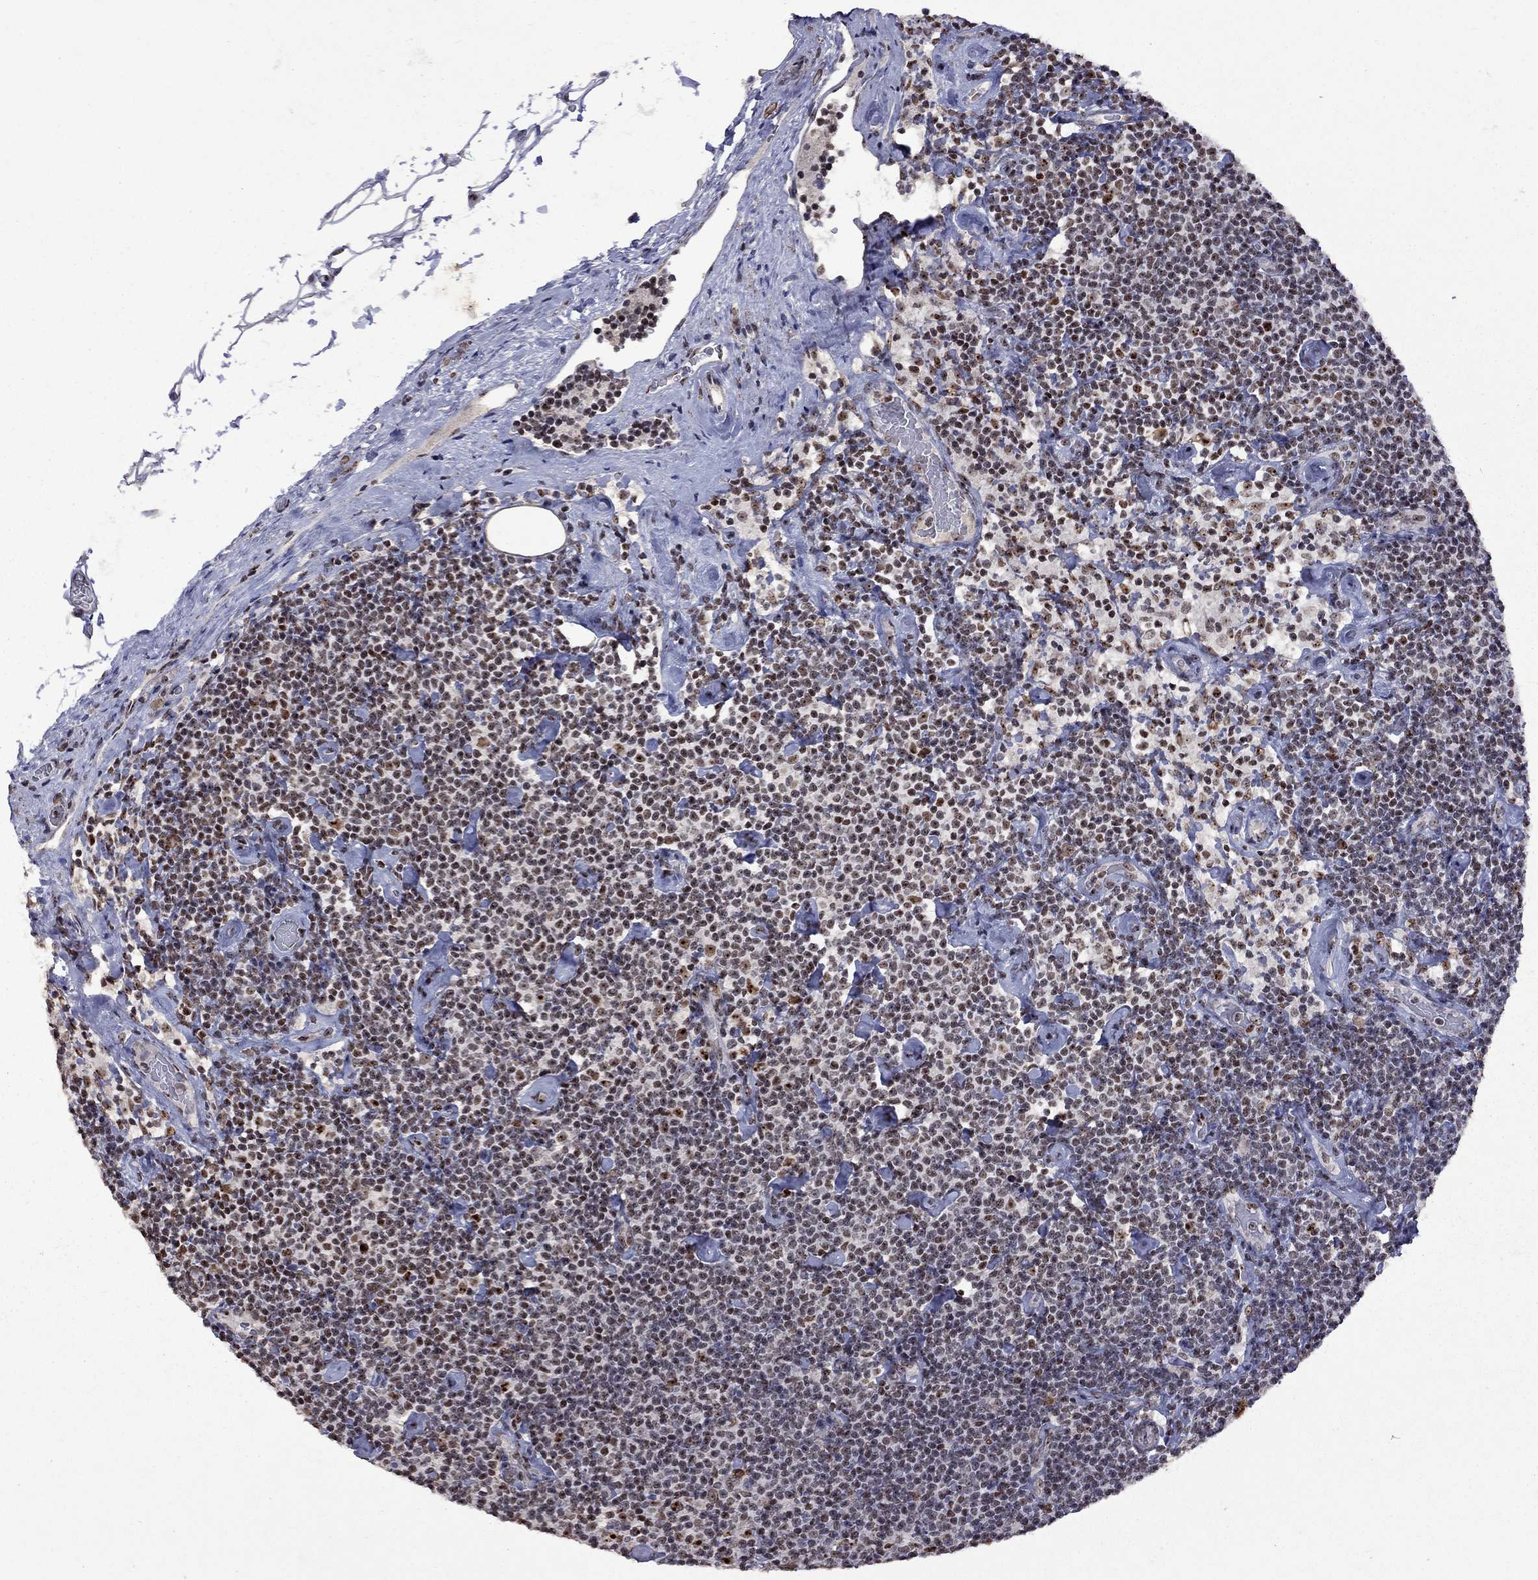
{"staining": {"intensity": "moderate", "quantity": "<25%", "location": "nuclear"}, "tissue": "lymphoma", "cell_type": "Tumor cells", "image_type": "cancer", "snomed": [{"axis": "morphology", "description": "Malignant lymphoma, non-Hodgkin's type, Low grade"}, {"axis": "topography", "description": "Lymph node"}], "caption": "The photomicrograph exhibits a brown stain indicating the presence of a protein in the nuclear of tumor cells in malignant lymphoma, non-Hodgkin's type (low-grade). (IHC, brightfield microscopy, high magnification).", "gene": "SPOUT1", "patient": {"sex": "male", "age": 81}}